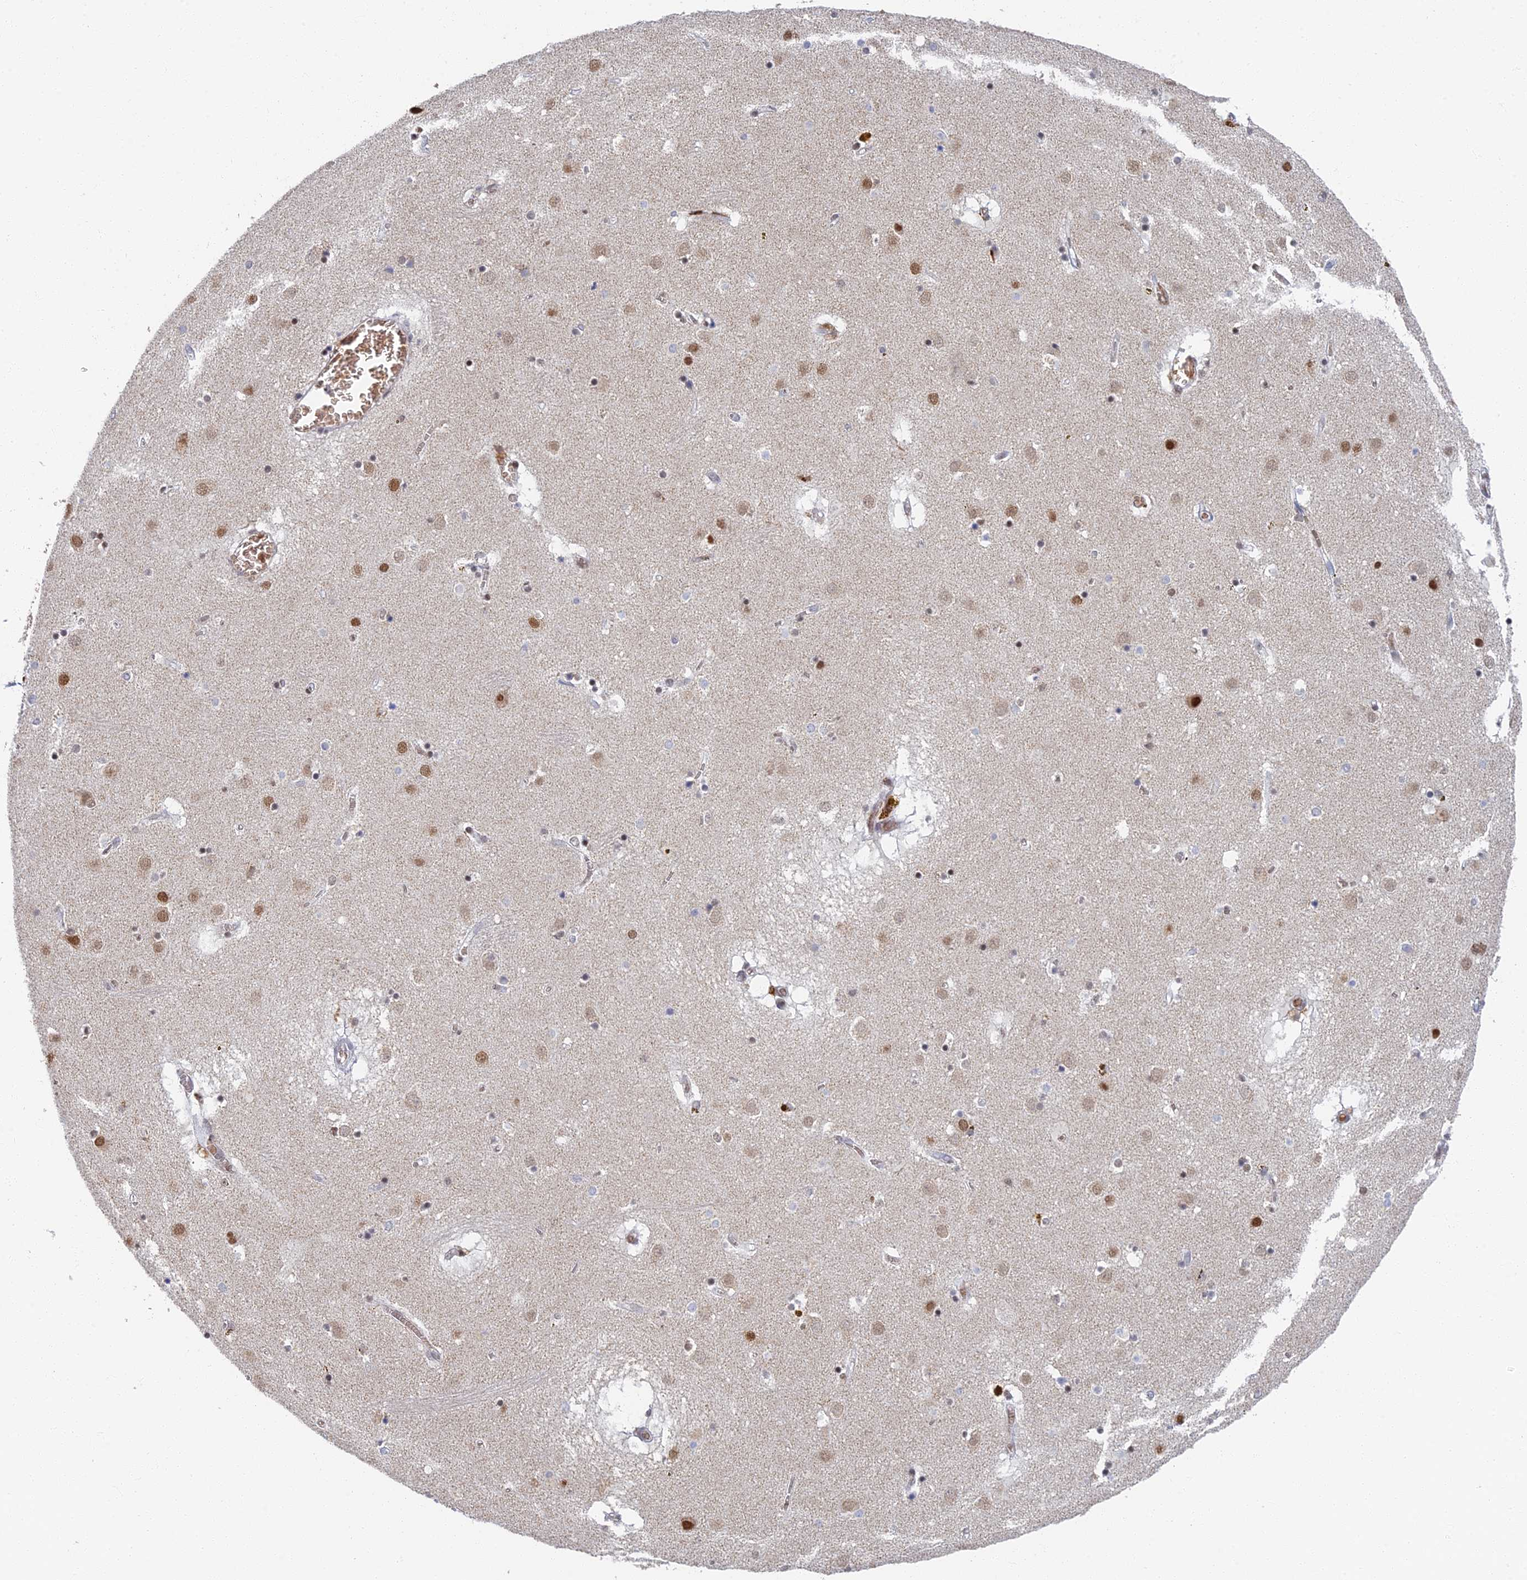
{"staining": {"intensity": "moderate", "quantity": "<25%", "location": "nuclear"}, "tissue": "caudate", "cell_type": "Glial cells", "image_type": "normal", "snomed": [{"axis": "morphology", "description": "Normal tissue, NOS"}, {"axis": "topography", "description": "Lateral ventricle wall"}], "caption": "DAB immunohistochemical staining of normal human caudate reveals moderate nuclear protein positivity in approximately <25% of glial cells.", "gene": "GPATCH1", "patient": {"sex": "male", "age": 70}}